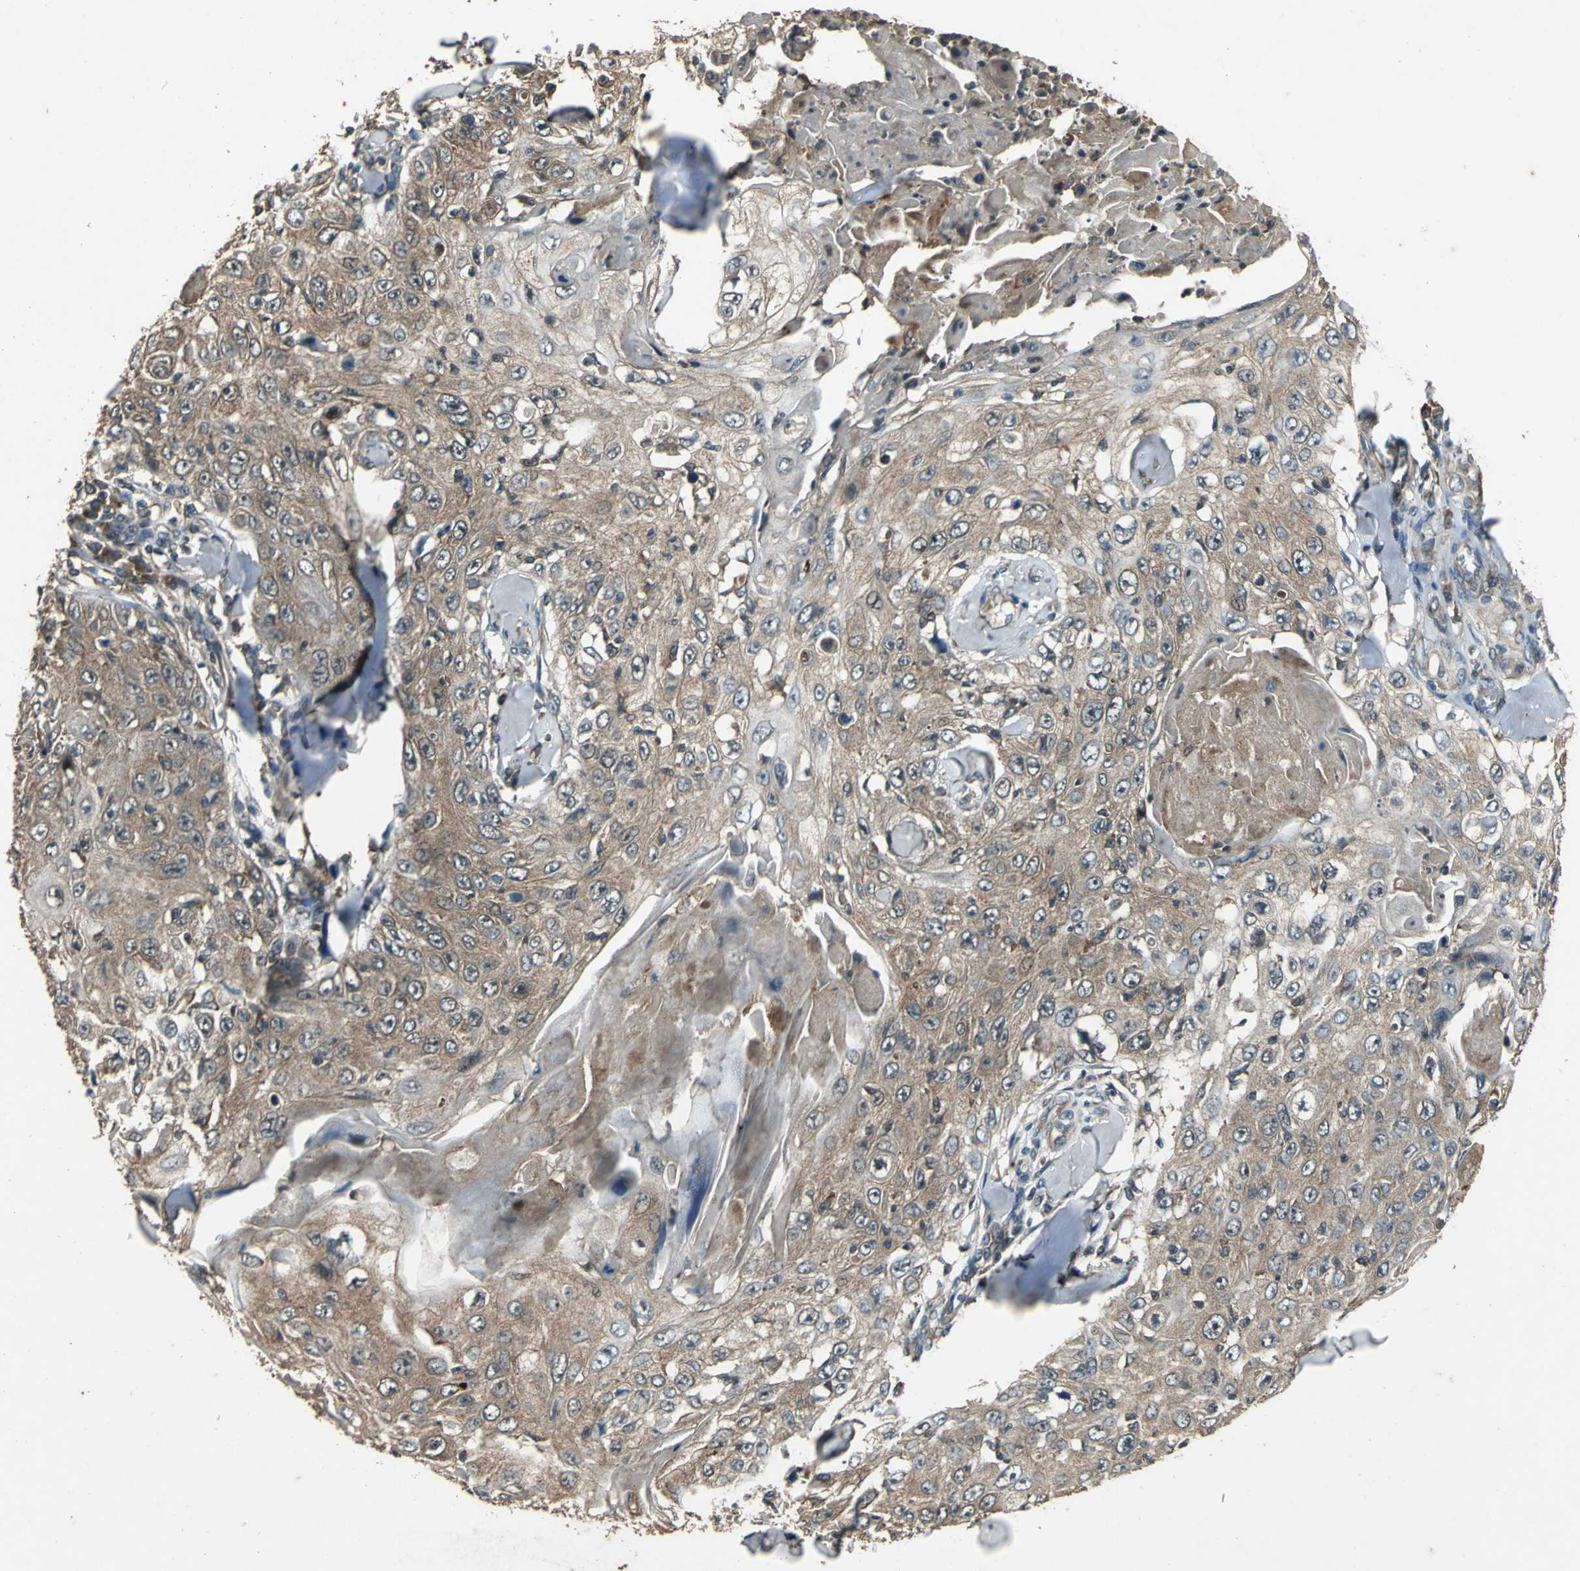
{"staining": {"intensity": "moderate", "quantity": ">75%", "location": "cytoplasmic/membranous"}, "tissue": "skin cancer", "cell_type": "Tumor cells", "image_type": "cancer", "snomed": [{"axis": "morphology", "description": "Squamous cell carcinoma, NOS"}, {"axis": "topography", "description": "Skin"}], "caption": "There is medium levels of moderate cytoplasmic/membranous positivity in tumor cells of squamous cell carcinoma (skin), as demonstrated by immunohistochemical staining (brown color).", "gene": "ZNF608", "patient": {"sex": "male", "age": 86}}